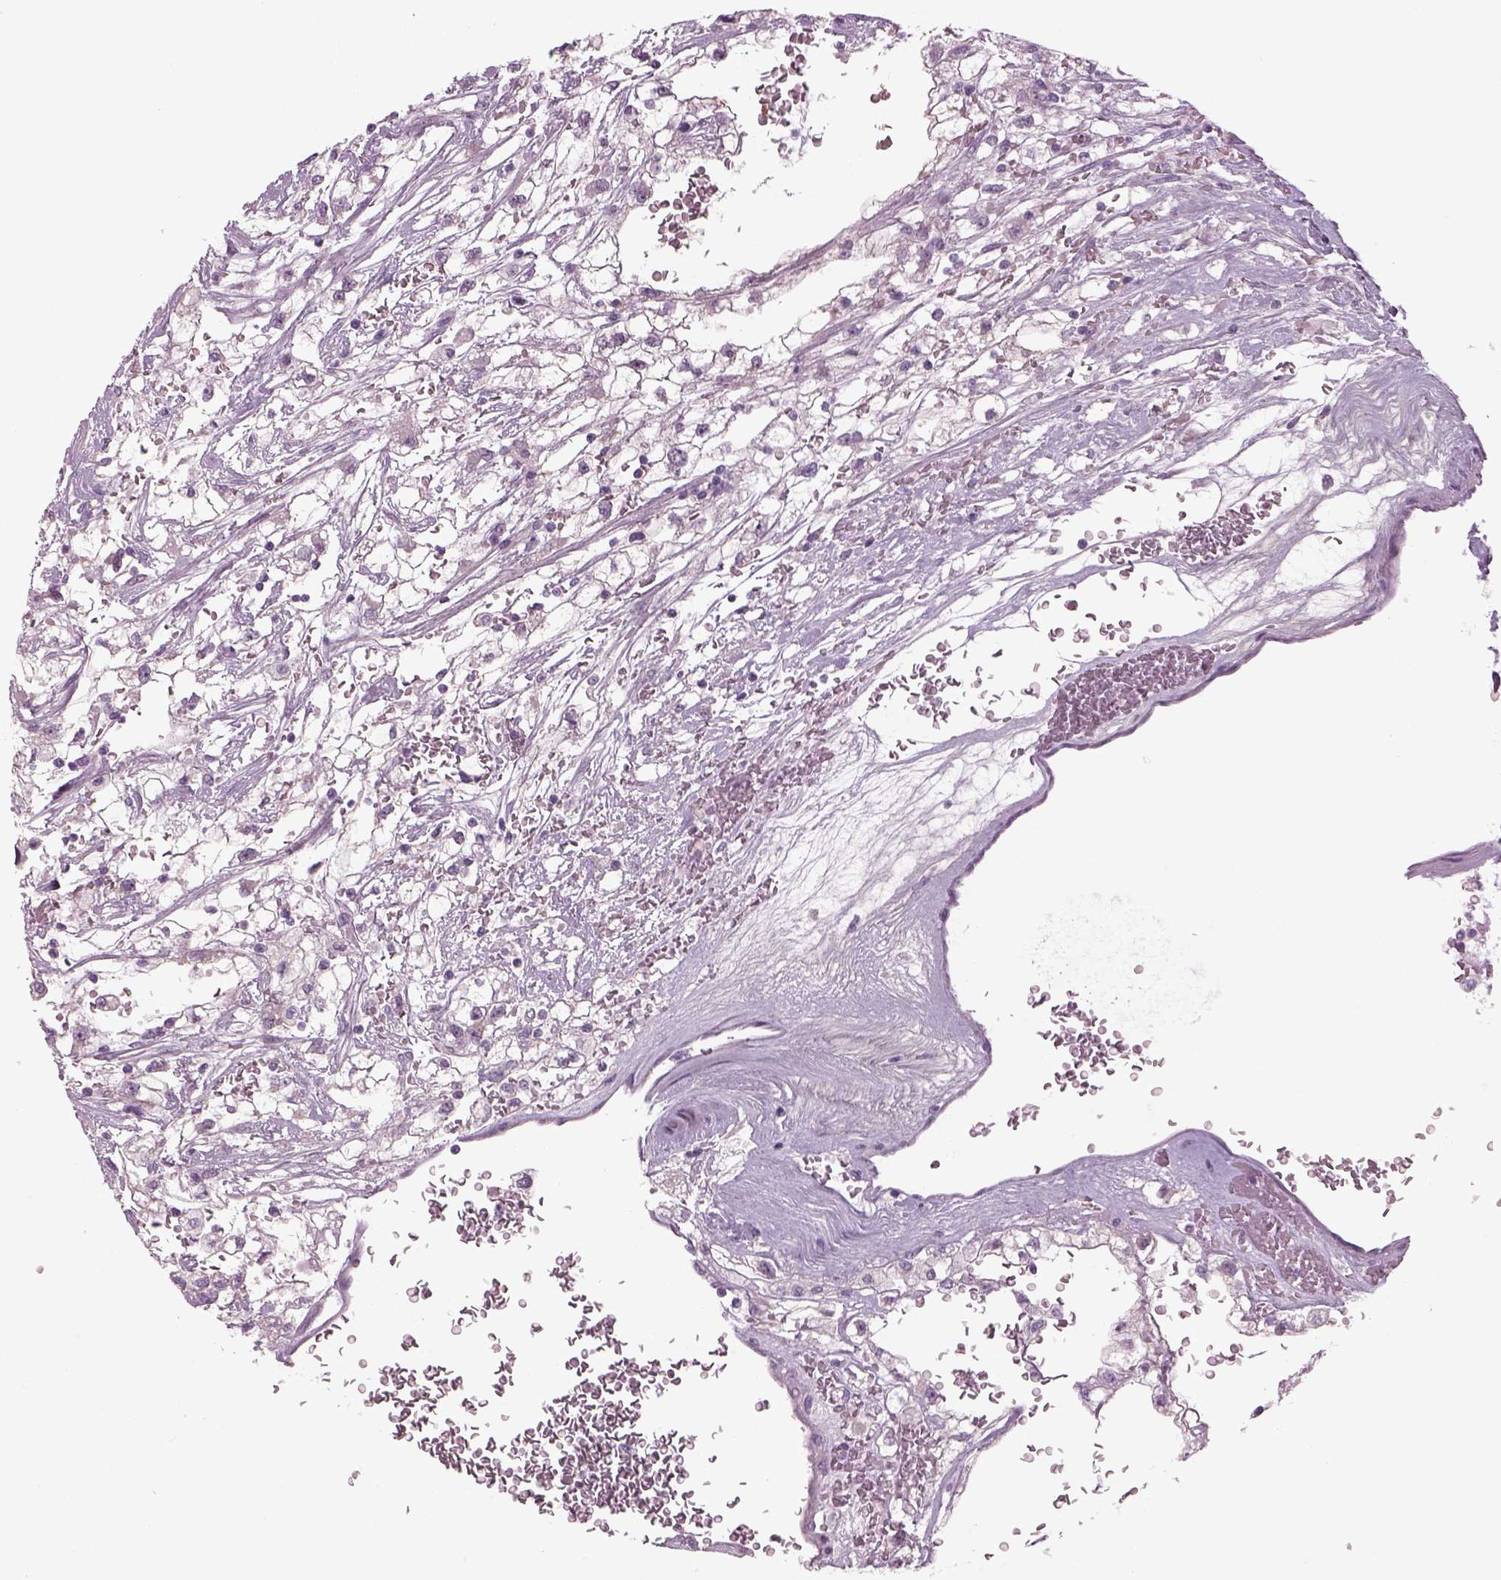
{"staining": {"intensity": "negative", "quantity": "none", "location": "none"}, "tissue": "renal cancer", "cell_type": "Tumor cells", "image_type": "cancer", "snomed": [{"axis": "morphology", "description": "Adenocarcinoma, NOS"}, {"axis": "topography", "description": "Kidney"}], "caption": "Immunohistochemistry photomicrograph of neoplastic tissue: human renal adenocarcinoma stained with DAB reveals no significant protein staining in tumor cells.", "gene": "MDH1B", "patient": {"sex": "male", "age": 59}}